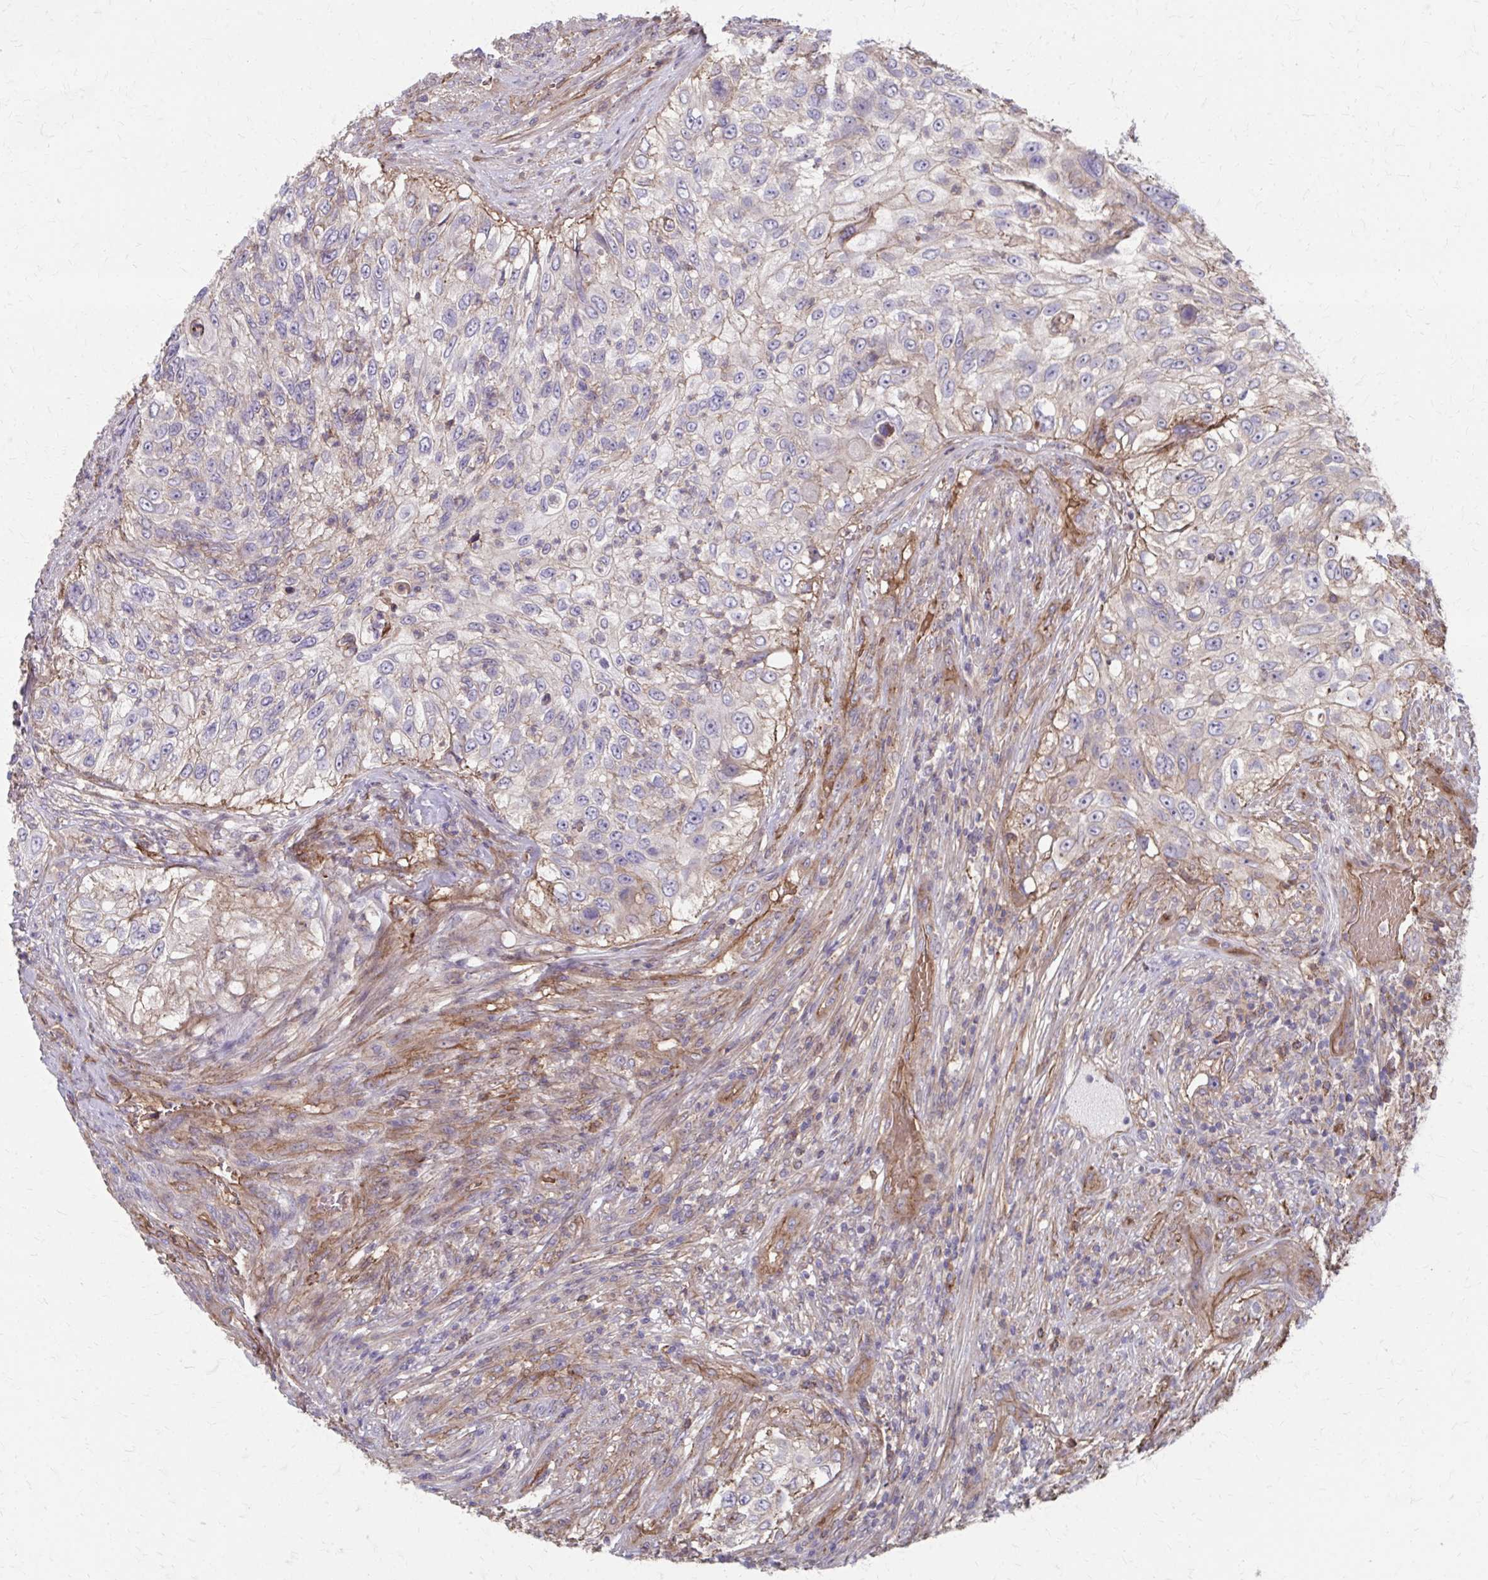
{"staining": {"intensity": "weak", "quantity": "<25%", "location": "cytoplasmic/membranous"}, "tissue": "urothelial cancer", "cell_type": "Tumor cells", "image_type": "cancer", "snomed": [{"axis": "morphology", "description": "Urothelial carcinoma, High grade"}, {"axis": "topography", "description": "Urinary bladder"}], "caption": "There is no significant staining in tumor cells of urothelial cancer.", "gene": "MMP14", "patient": {"sex": "female", "age": 60}}